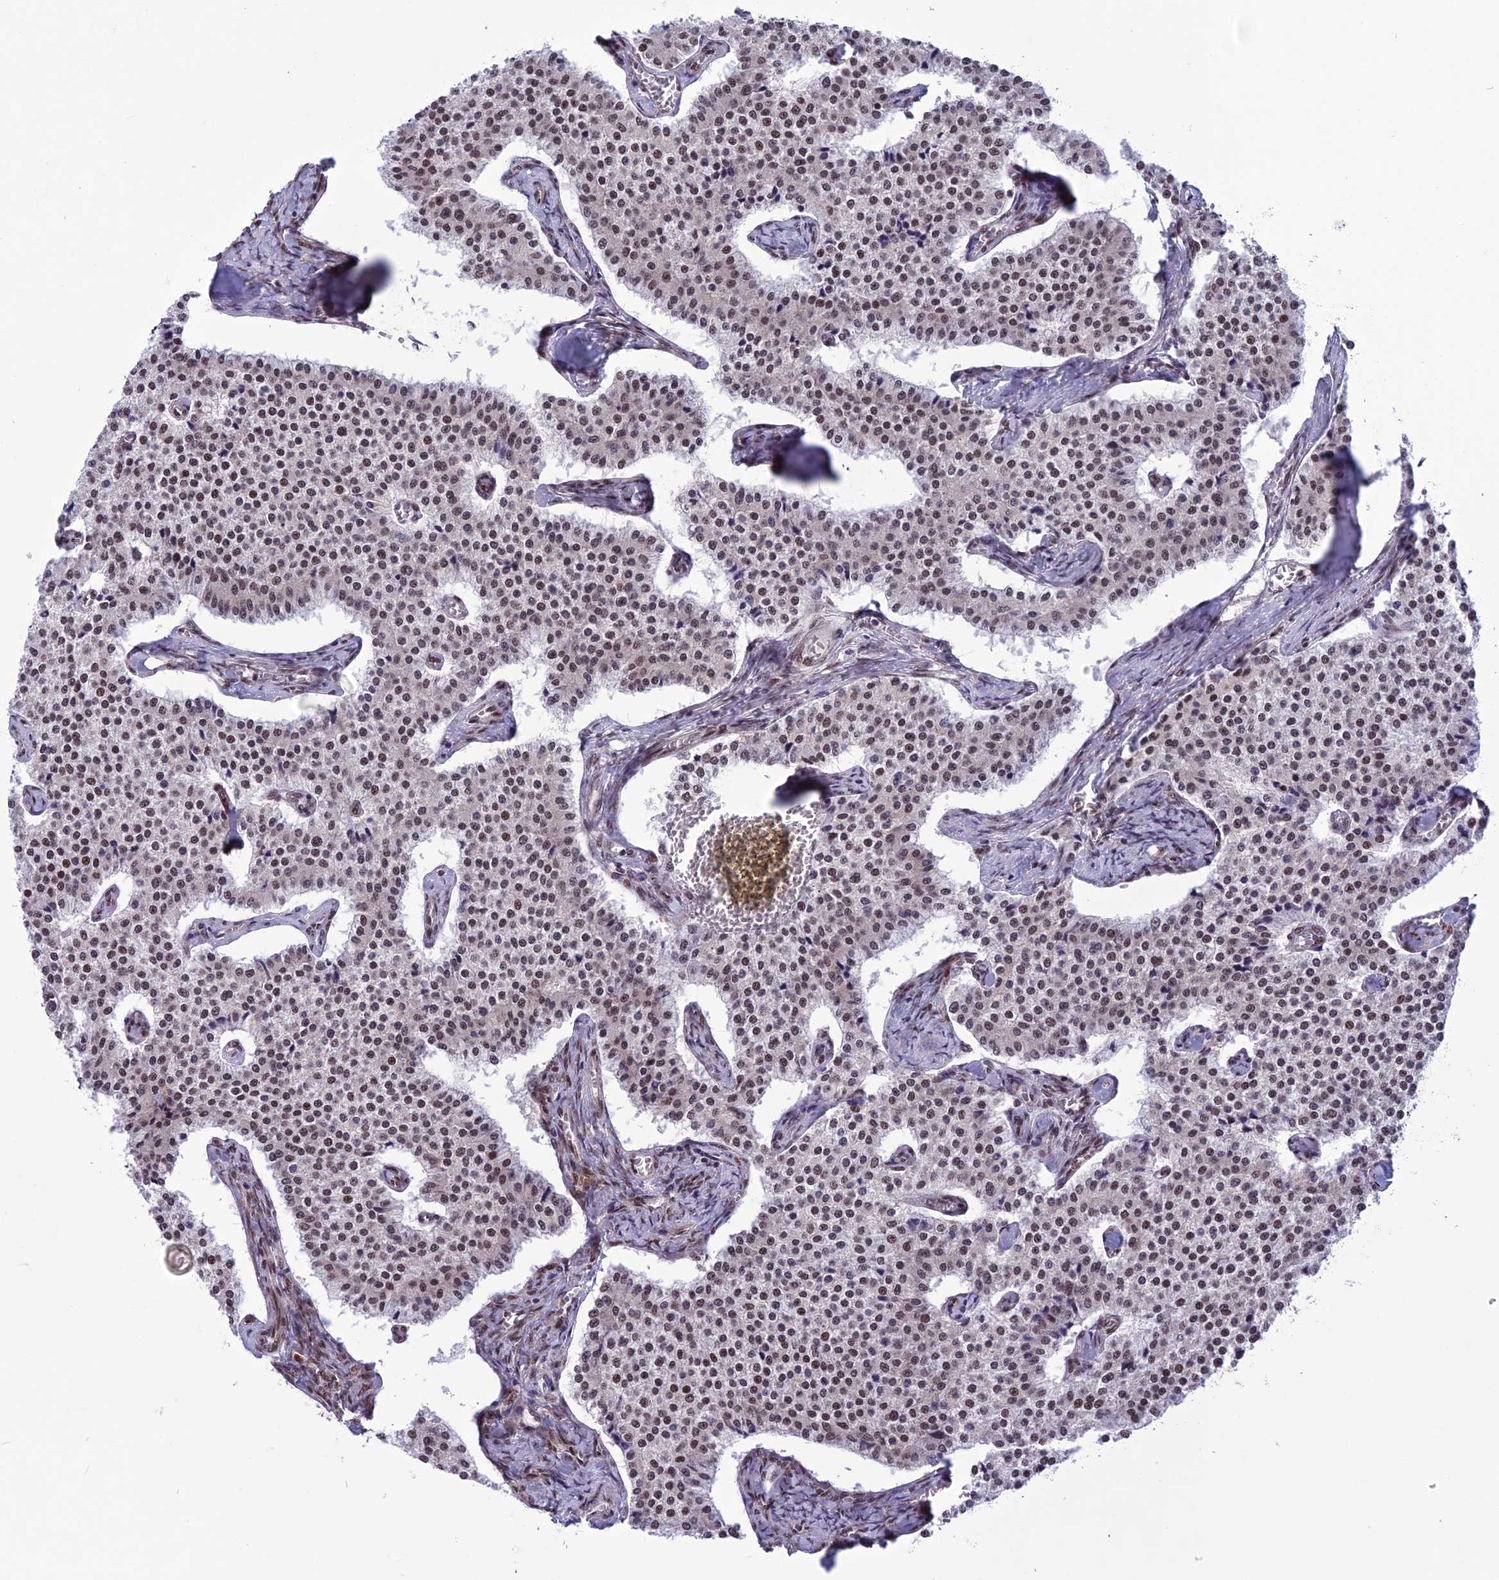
{"staining": {"intensity": "moderate", "quantity": "25%-75%", "location": "nuclear"}, "tissue": "carcinoid", "cell_type": "Tumor cells", "image_type": "cancer", "snomed": [{"axis": "morphology", "description": "Carcinoid, malignant, NOS"}, {"axis": "topography", "description": "Colon"}], "caption": "IHC of carcinoid demonstrates medium levels of moderate nuclear positivity in approximately 25%-75% of tumor cells.", "gene": "RTRAF", "patient": {"sex": "female", "age": 52}}